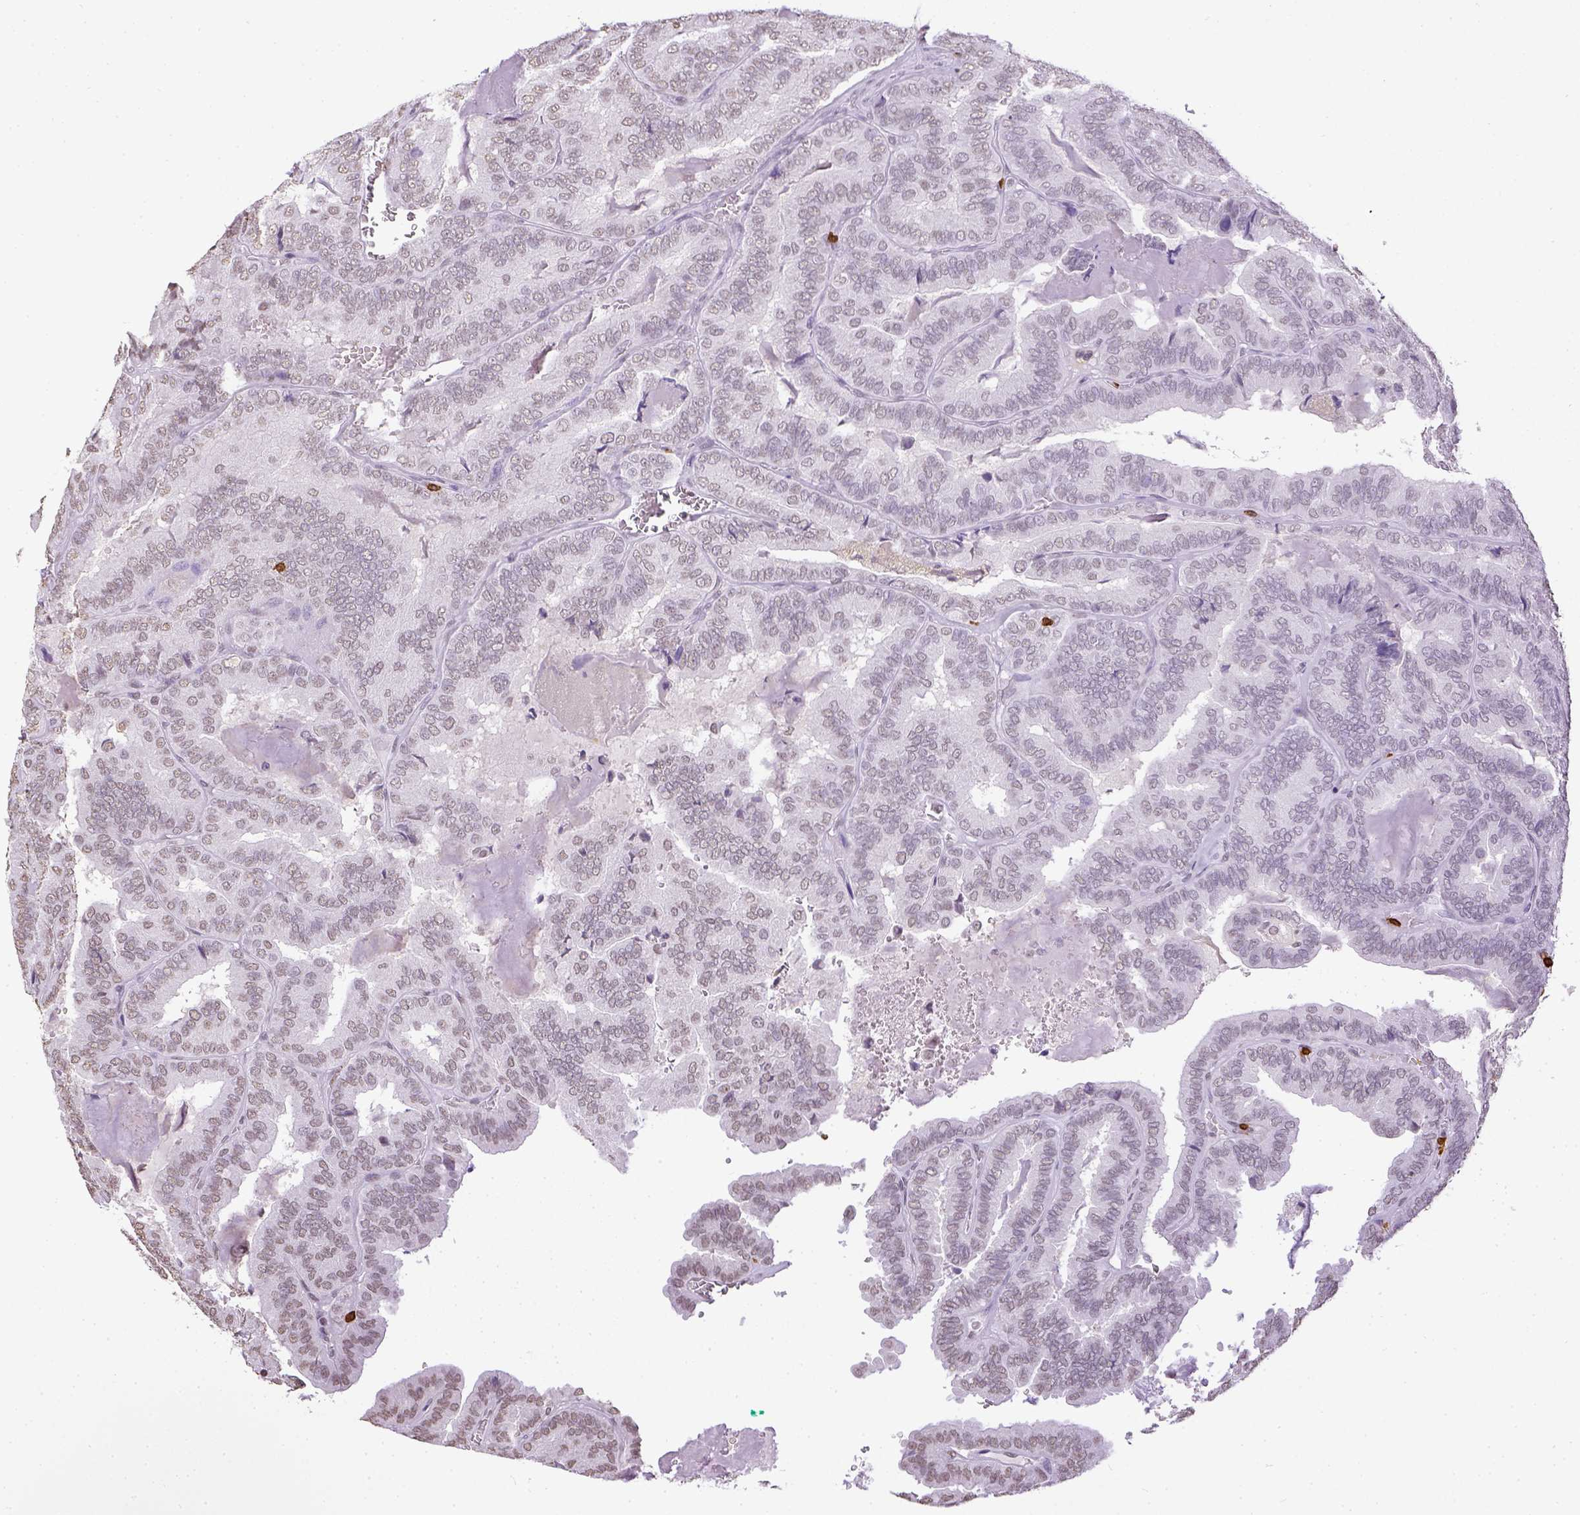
{"staining": {"intensity": "negative", "quantity": "none", "location": "none"}, "tissue": "thyroid cancer", "cell_type": "Tumor cells", "image_type": "cancer", "snomed": [{"axis": "morphology", "description": "Papillary adenocarcinoma, NOS"}, {"axis": "topography", "description": "Thyroid gland"}], "caption": "An IHC histopathology image of thyroid cancer (papillary adenocarcinoma) is shown. There is no staining in tumor cells of thyroid cancer (papillary adenocarcinoma).", "gene": "CD3E", "patient": {"sex": "female", "age": 75}}